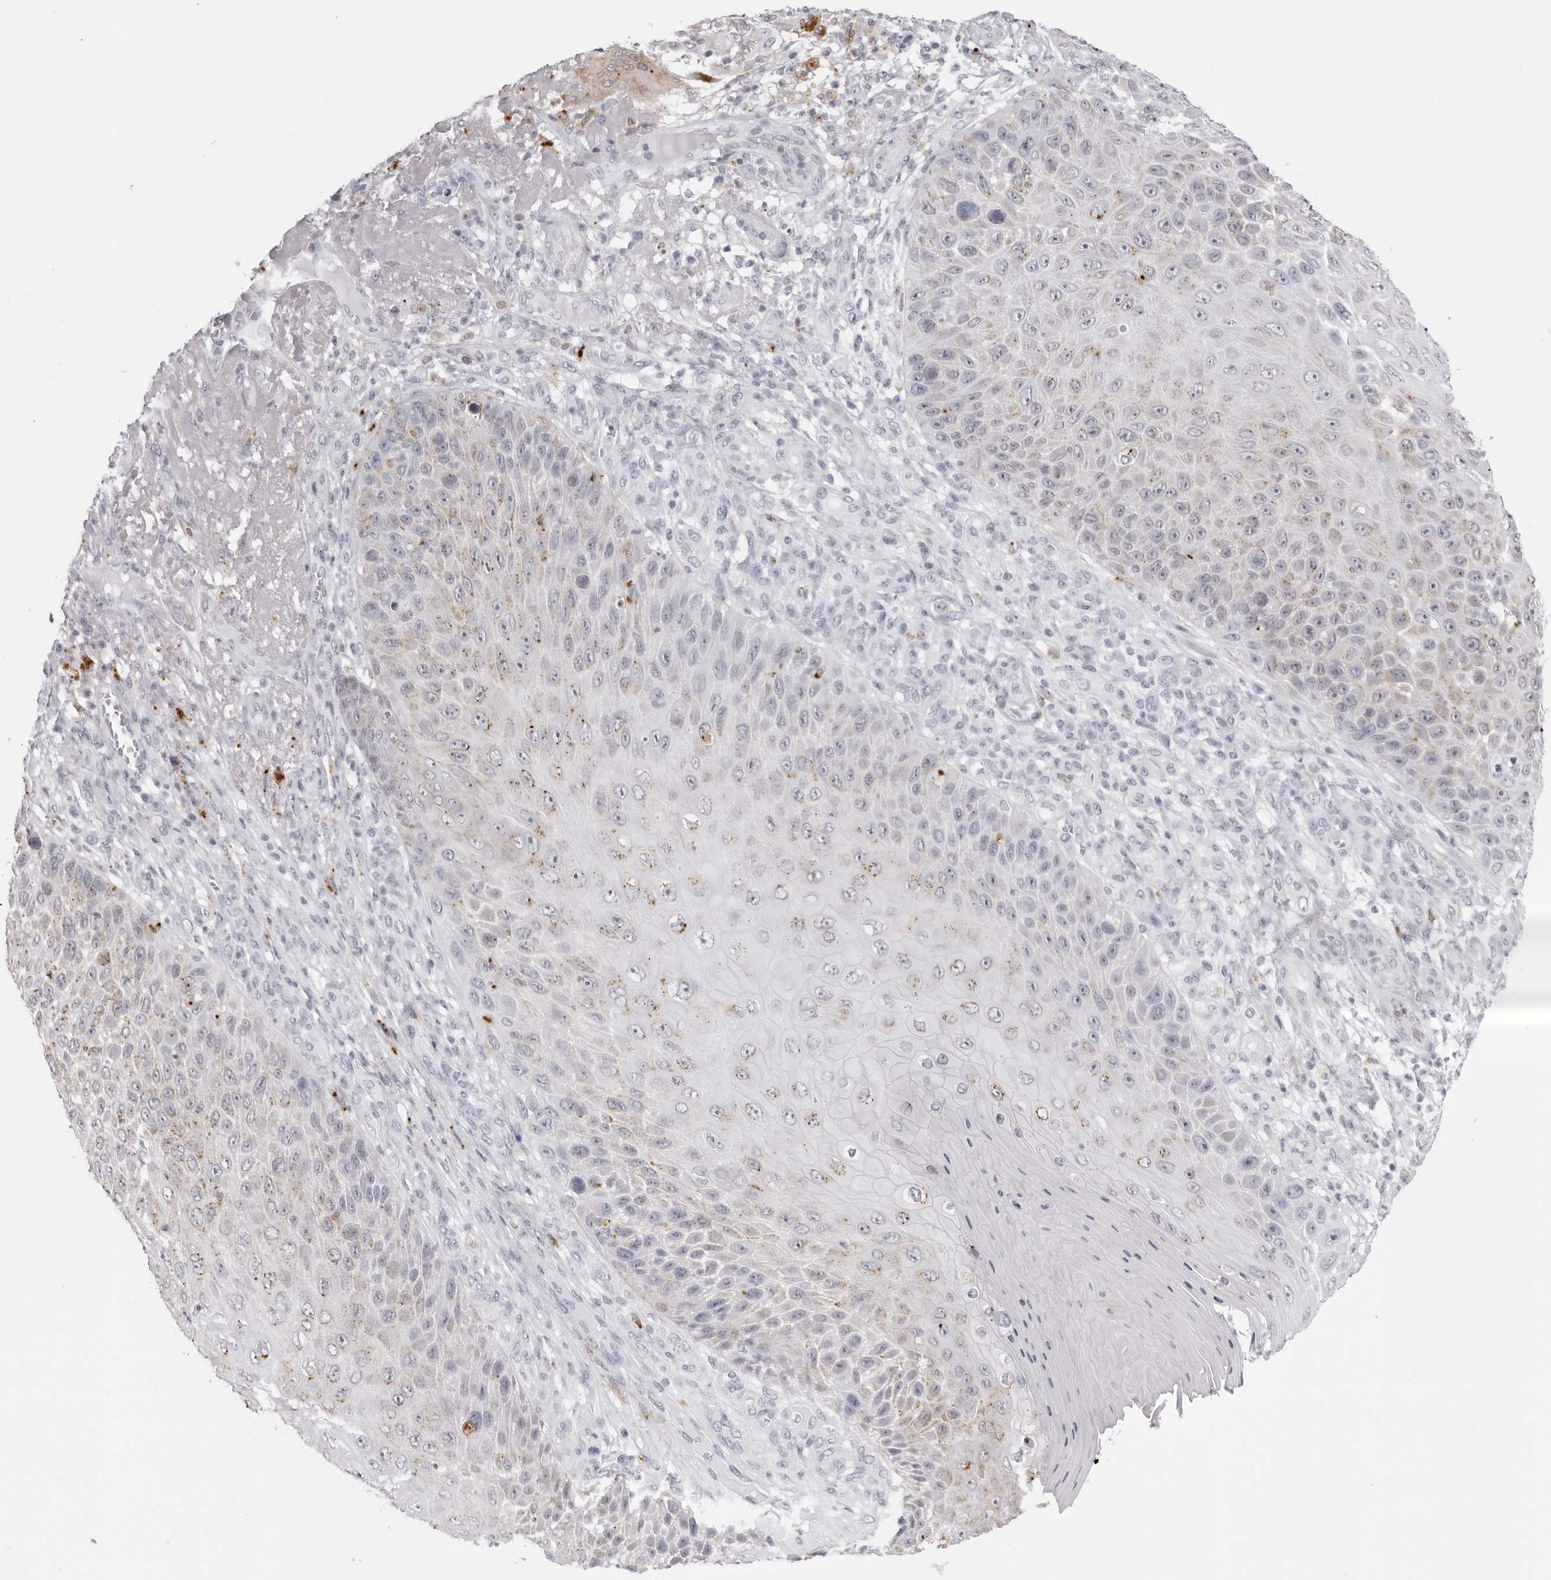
{"staining": {"intensity": "weak", "quantity": "25%-75%", "location": "cytoplasmic/membranous"}, "tissue": "skin cancer", "cell_type": "Tumor cells", "image_type": "cancer", "snomed": [{"axis": "morphology", "description": "Squamous cell carcinoma, NOS"}, {"axis": "topography", "description": "Skin"}], "caption": "Immunohistochemical staining of human squamous cell carcinoma (skin) displays weak cytoplasmic/membranous protein positivity in about 25%-75% of tumor cells.", "gene": "IL25", "patient": {"sex": "female", "age": 88}}